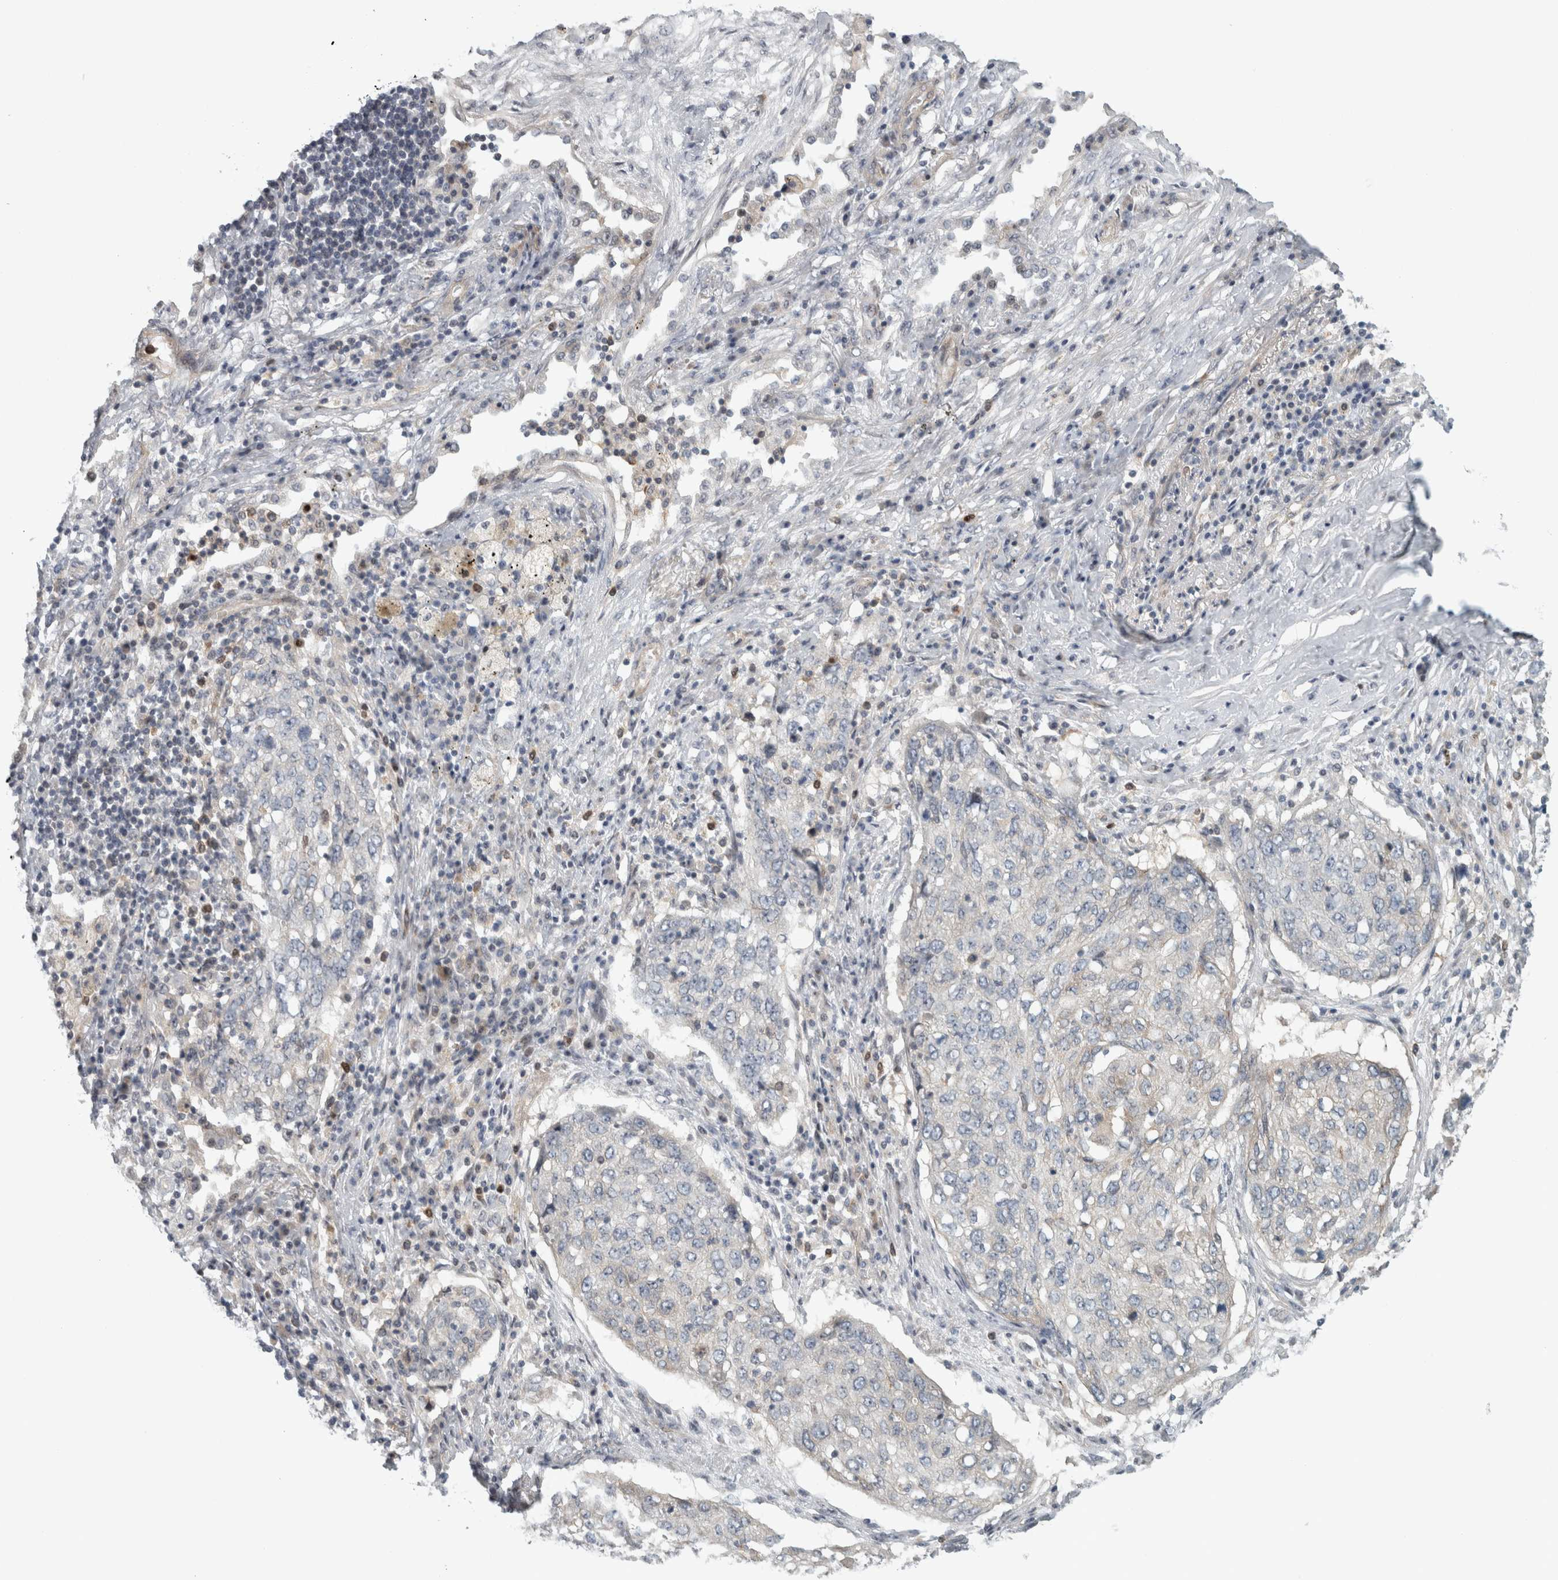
{"staining": {"intensity": "negative", "quantity": "none", "location": "none"}, "tissue": "lung cancer", "cell_type": "Tumor cells", "image_type": "cancer", "snomed": [{"axis": "morphology", "description": "Squamous cell carcinoma, NOS"}, {"axis": "topography", "description": "Lung"}], "caption": "An IHC histopathology image of lung squamous cell carcinoma is shown. There is no staining in tumor cells of lung squamous cell carcinoma.", "gene": "ZNF804B", "patient": {"sex": "female", "age": 63}}